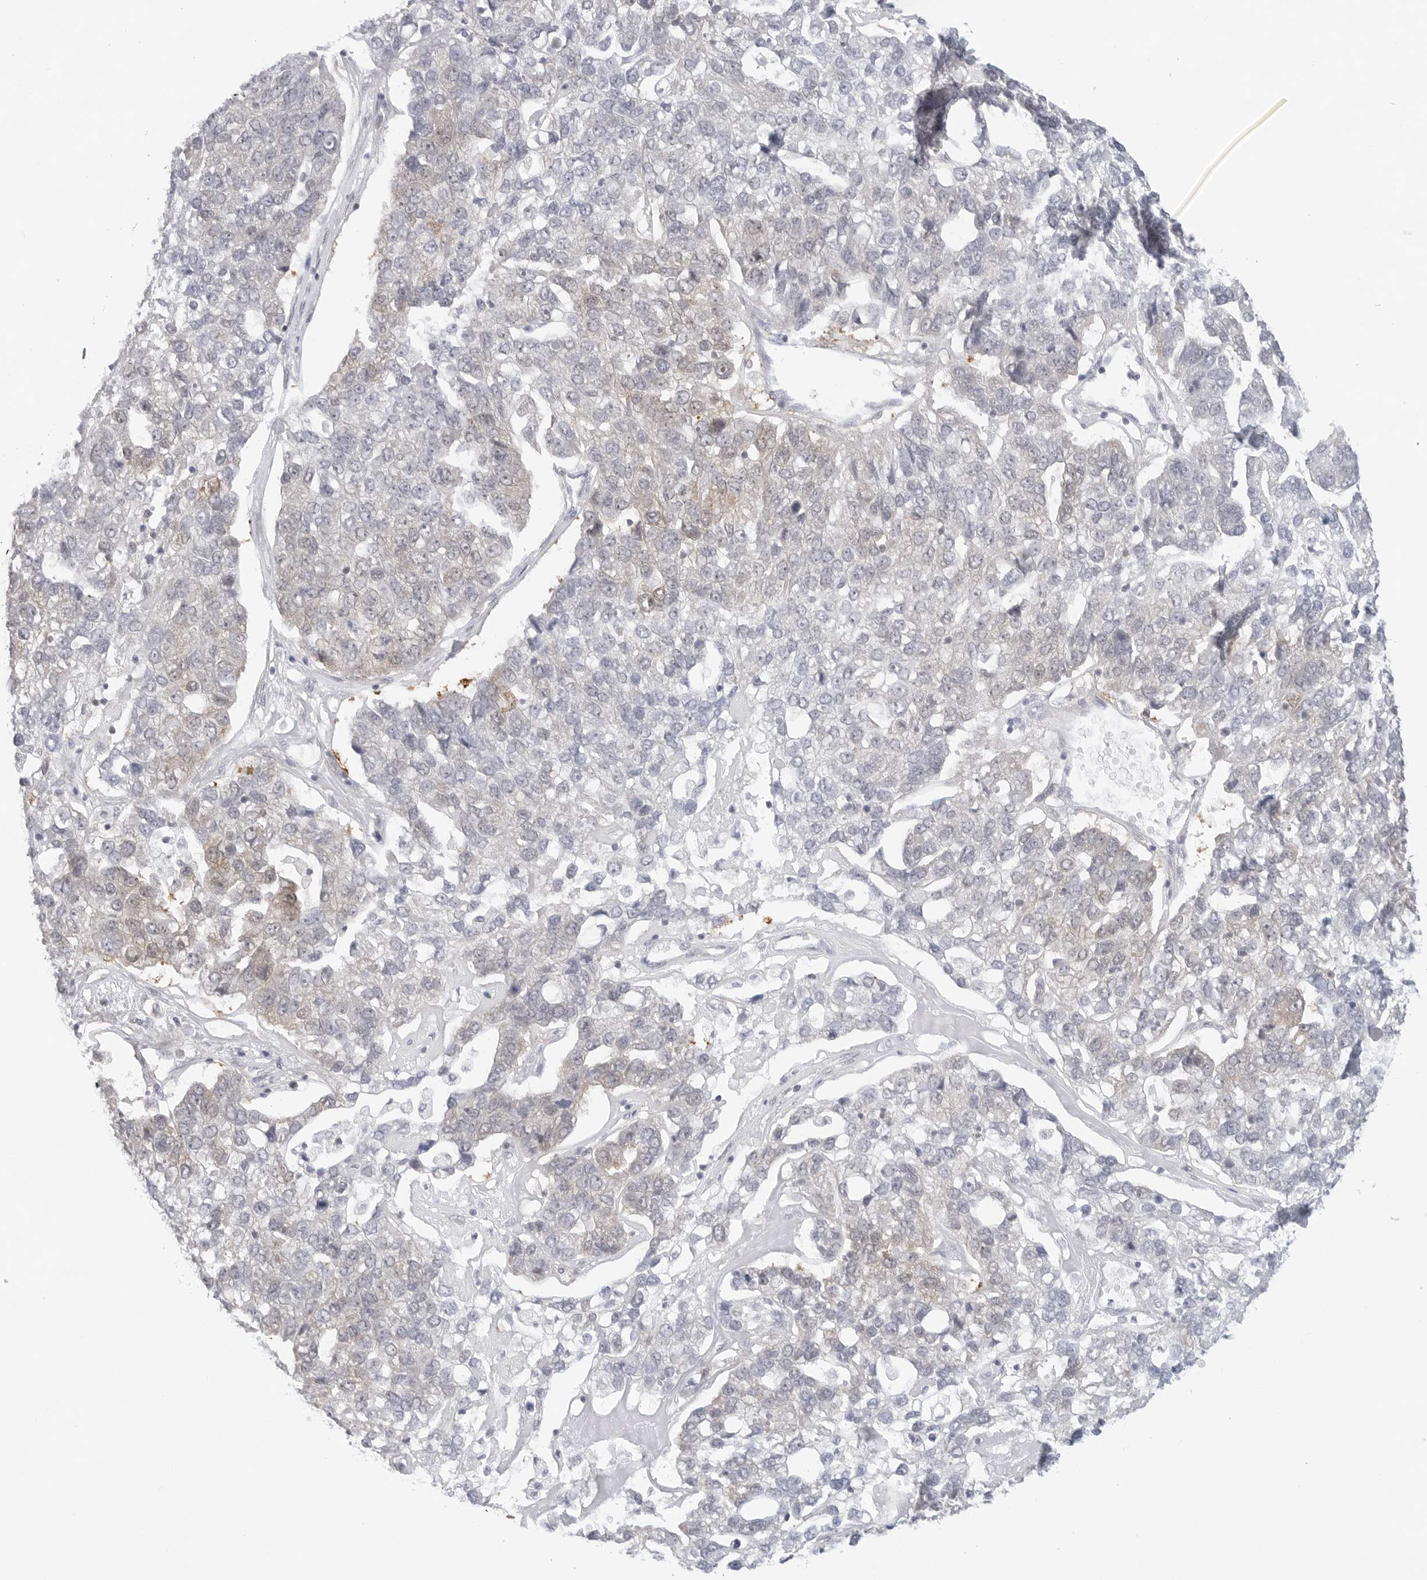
{"staining": {"intensity": "weak", "quantity": "<25%", "location": "cytoplasmic/membranous"}, "tissue": "pancreatic cancer", "cell_type": "Tumor cells", "image_type": "cancer", "snomed": [{"axis": "morphology", "description": "Adenocarcinoma, NOS"}, {"axis": "topography", "description": "Pancreas"}], "caption": "Protein analysis of pancreatic adenocarcinoma demonstrates no significant staining in tumor cells.", "gene": "NUDC", "patient": {"sex": "female", "age": 61}}